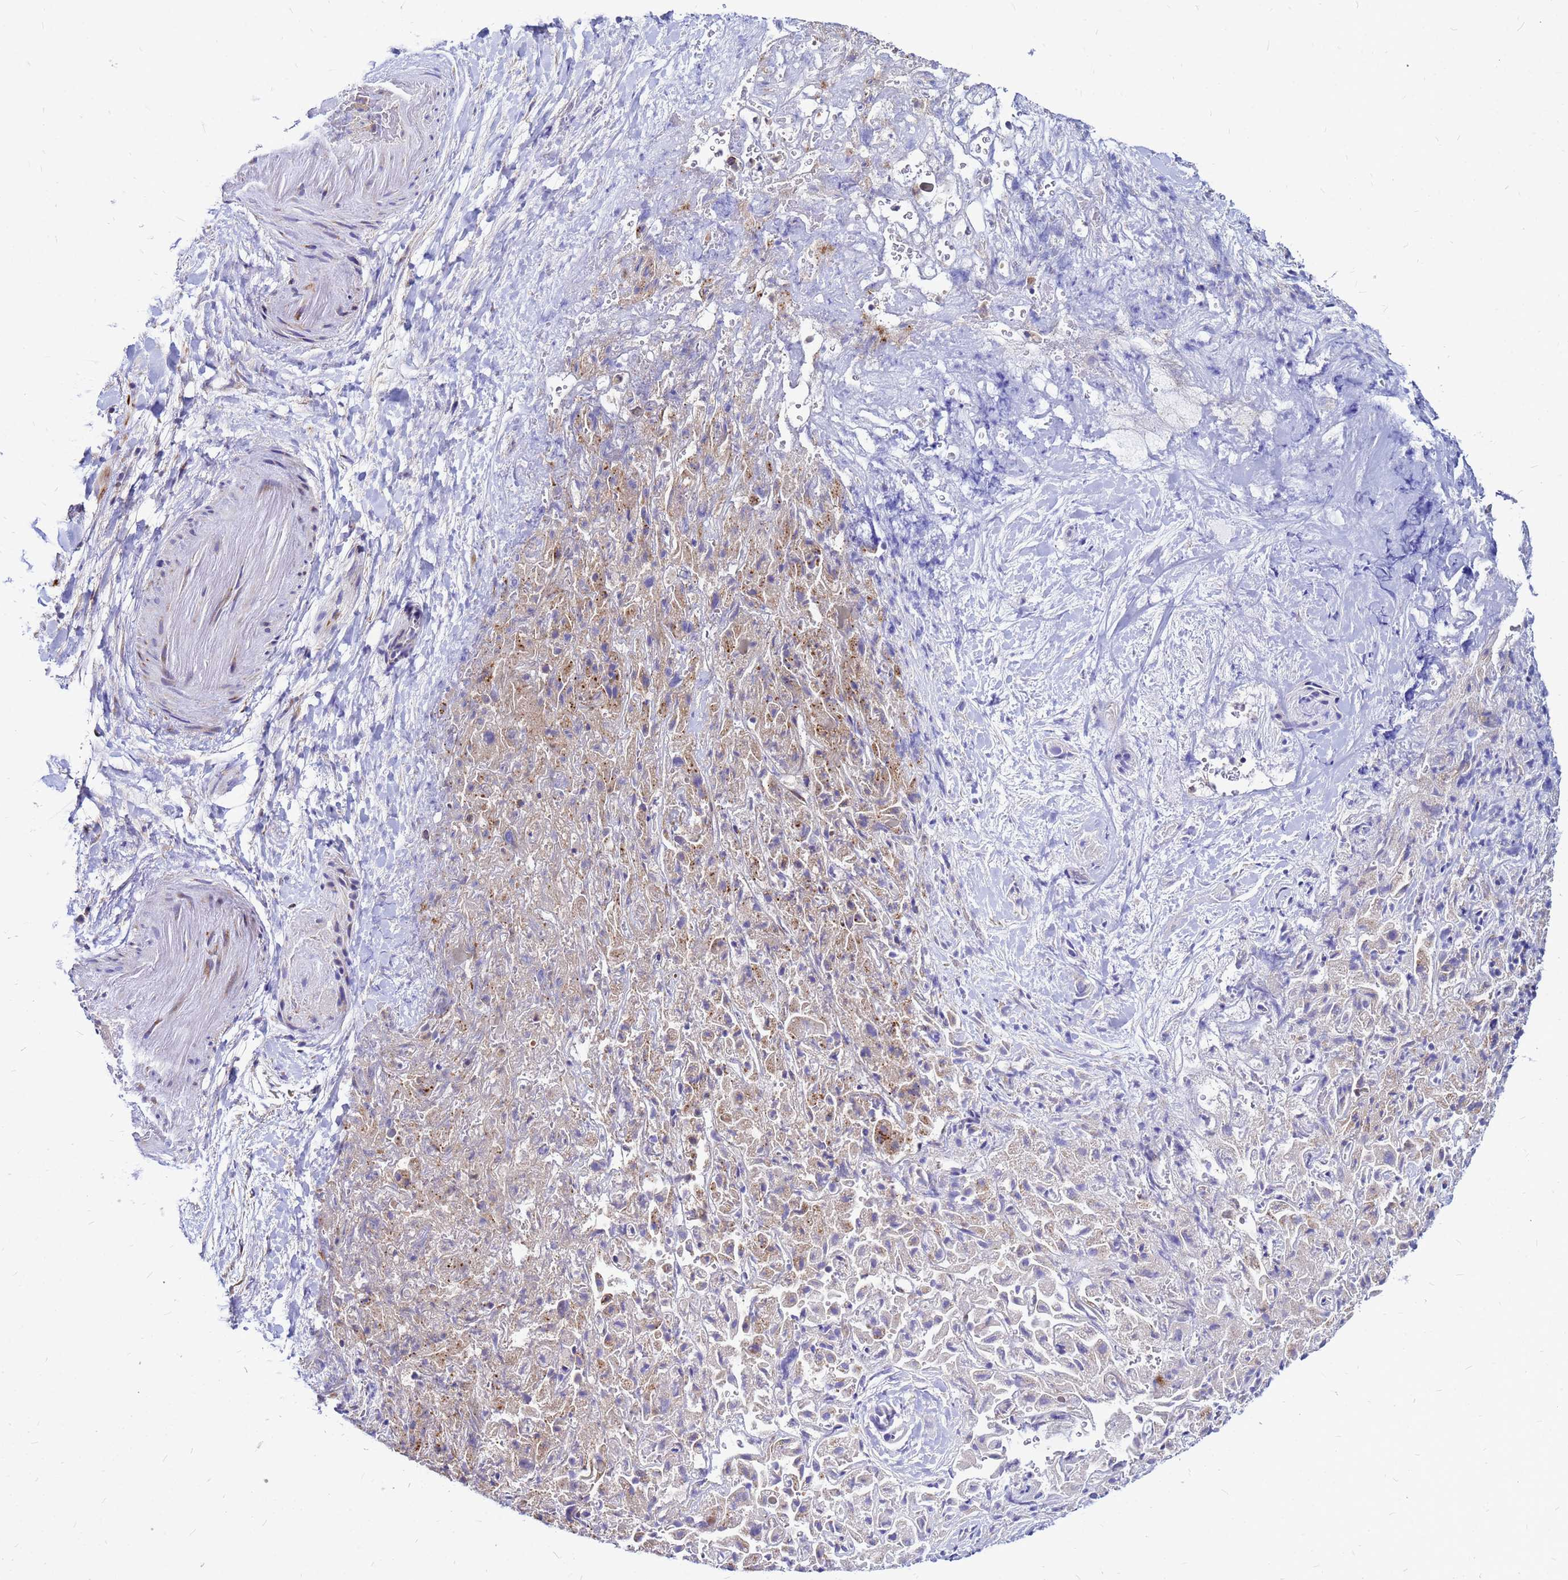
{"staining": {"intensity": "weak", "quantity": "<25%", "location": "cytoplasmic/membranous"}, "tissue": "liver cancer", "cell_type": "Tumor cells", "image_type": "cancer", "snomed": [{"axis": "morphology", "description": "Cholangiocarcinoma"}, {"axis": "topography", "description": "Liver"}], "caption": "Cholangiocarcinoma (liver) was stained to show a protein in brown. There is no significant positivity in tumor cells.", "gene": "FHIP1A", "patient": {"sex": "female", "age": 52}}